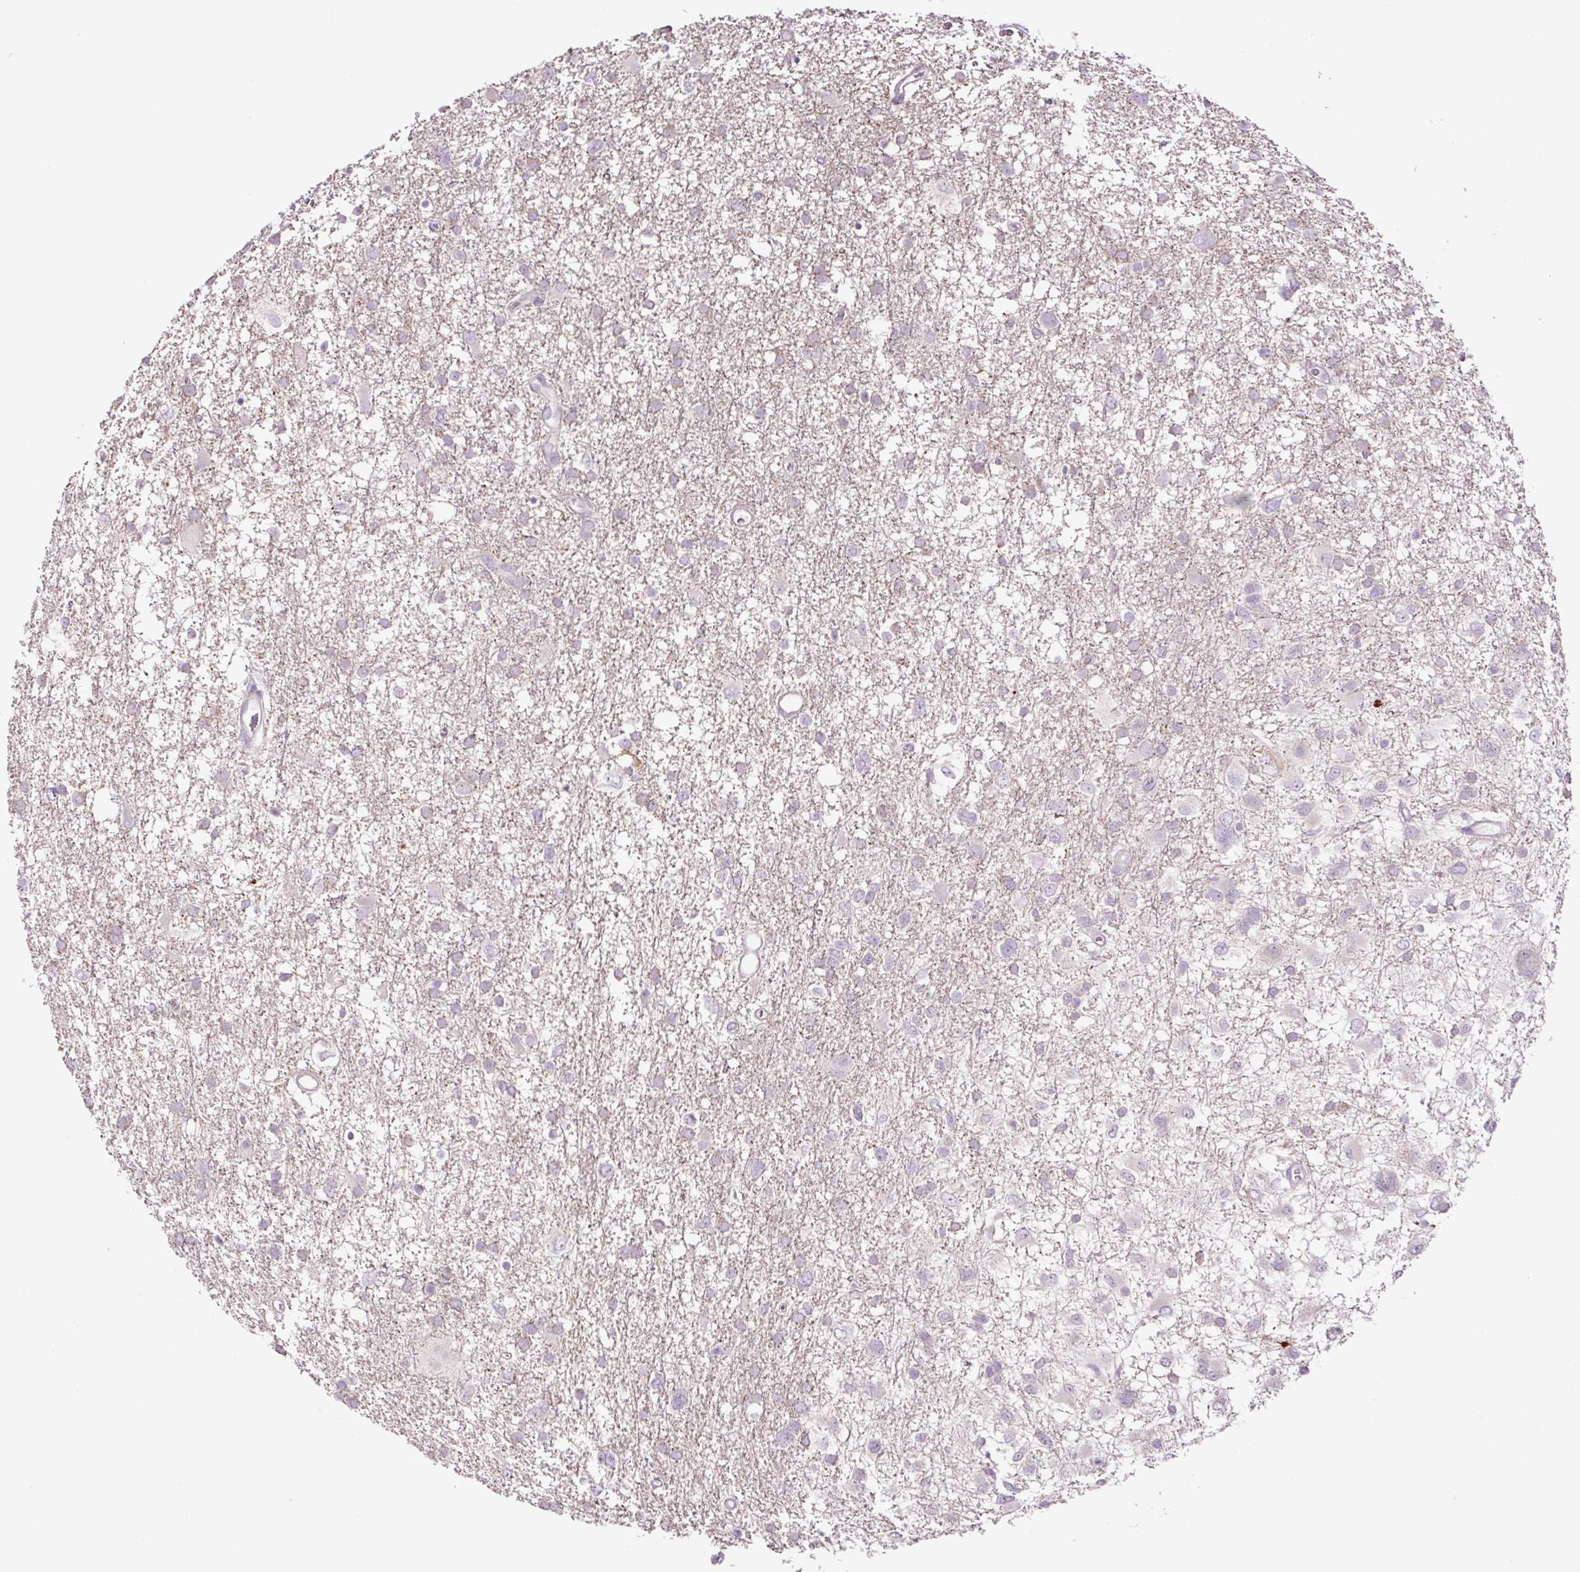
{"staining": {"intensity": "weak", "quantity": "<25%", "location": "cytoplasmic/membranous"}, "tissue": "glioma", "cell_type": "Tumor cells", "image_type": "cancer", "snomed": [{"axis": "morphology", "description": "Glioma, malignant, High grade"}, {"axis": "topography", "description": "Brain"}], "caption": "High magnification brightfield microscopy of malignant glioma (high-grade) stained with DAB (3,3'-diaminobenzidine) (brown) and counterstained with hematoxylin (blue): tumor cells show no significant positivity.", "gene": "OGDHL", "patient": {"sex": "male", "age": 61}}